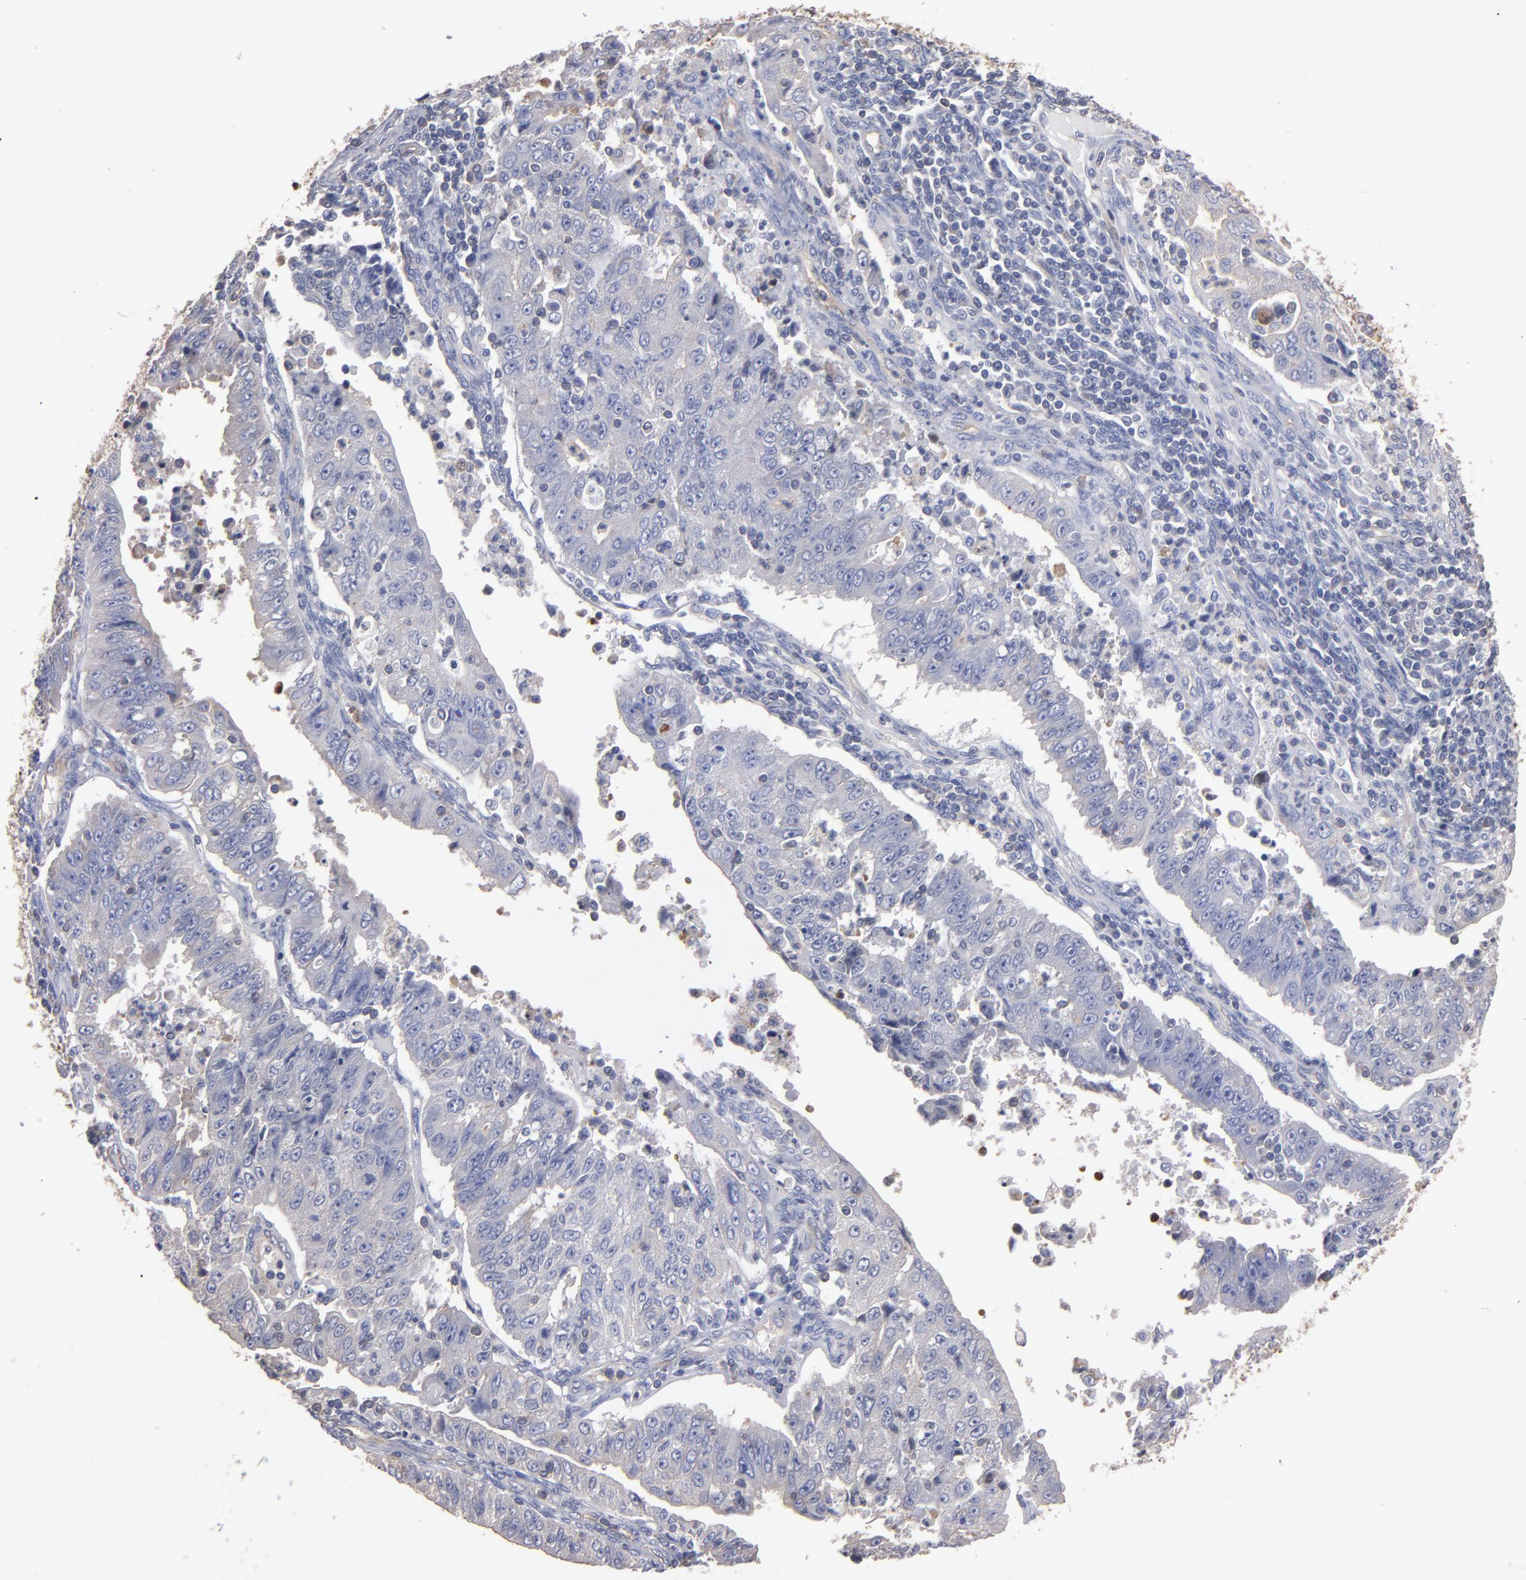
{"staining": {"intensity": "weak", "quantity": "<25%", "location": "cytoplasmic/membranous"}, "tissue": "endometrial cancer", "cell_type": "Tumor cells", "image_type": "cancer", "snomed": [{"axis": "morphology", "description": "Adenocarcinoma, NOS"}, {"axis": "topography", "description": "Endometrium"}], "caption": "The immunohistochemistry (IHC) image has no significant staining in tumor cells of adenocarcinoma (endometrial) tissue.", "gene": "ESYT2", "patient": {"sex": "female", "age": 42}}